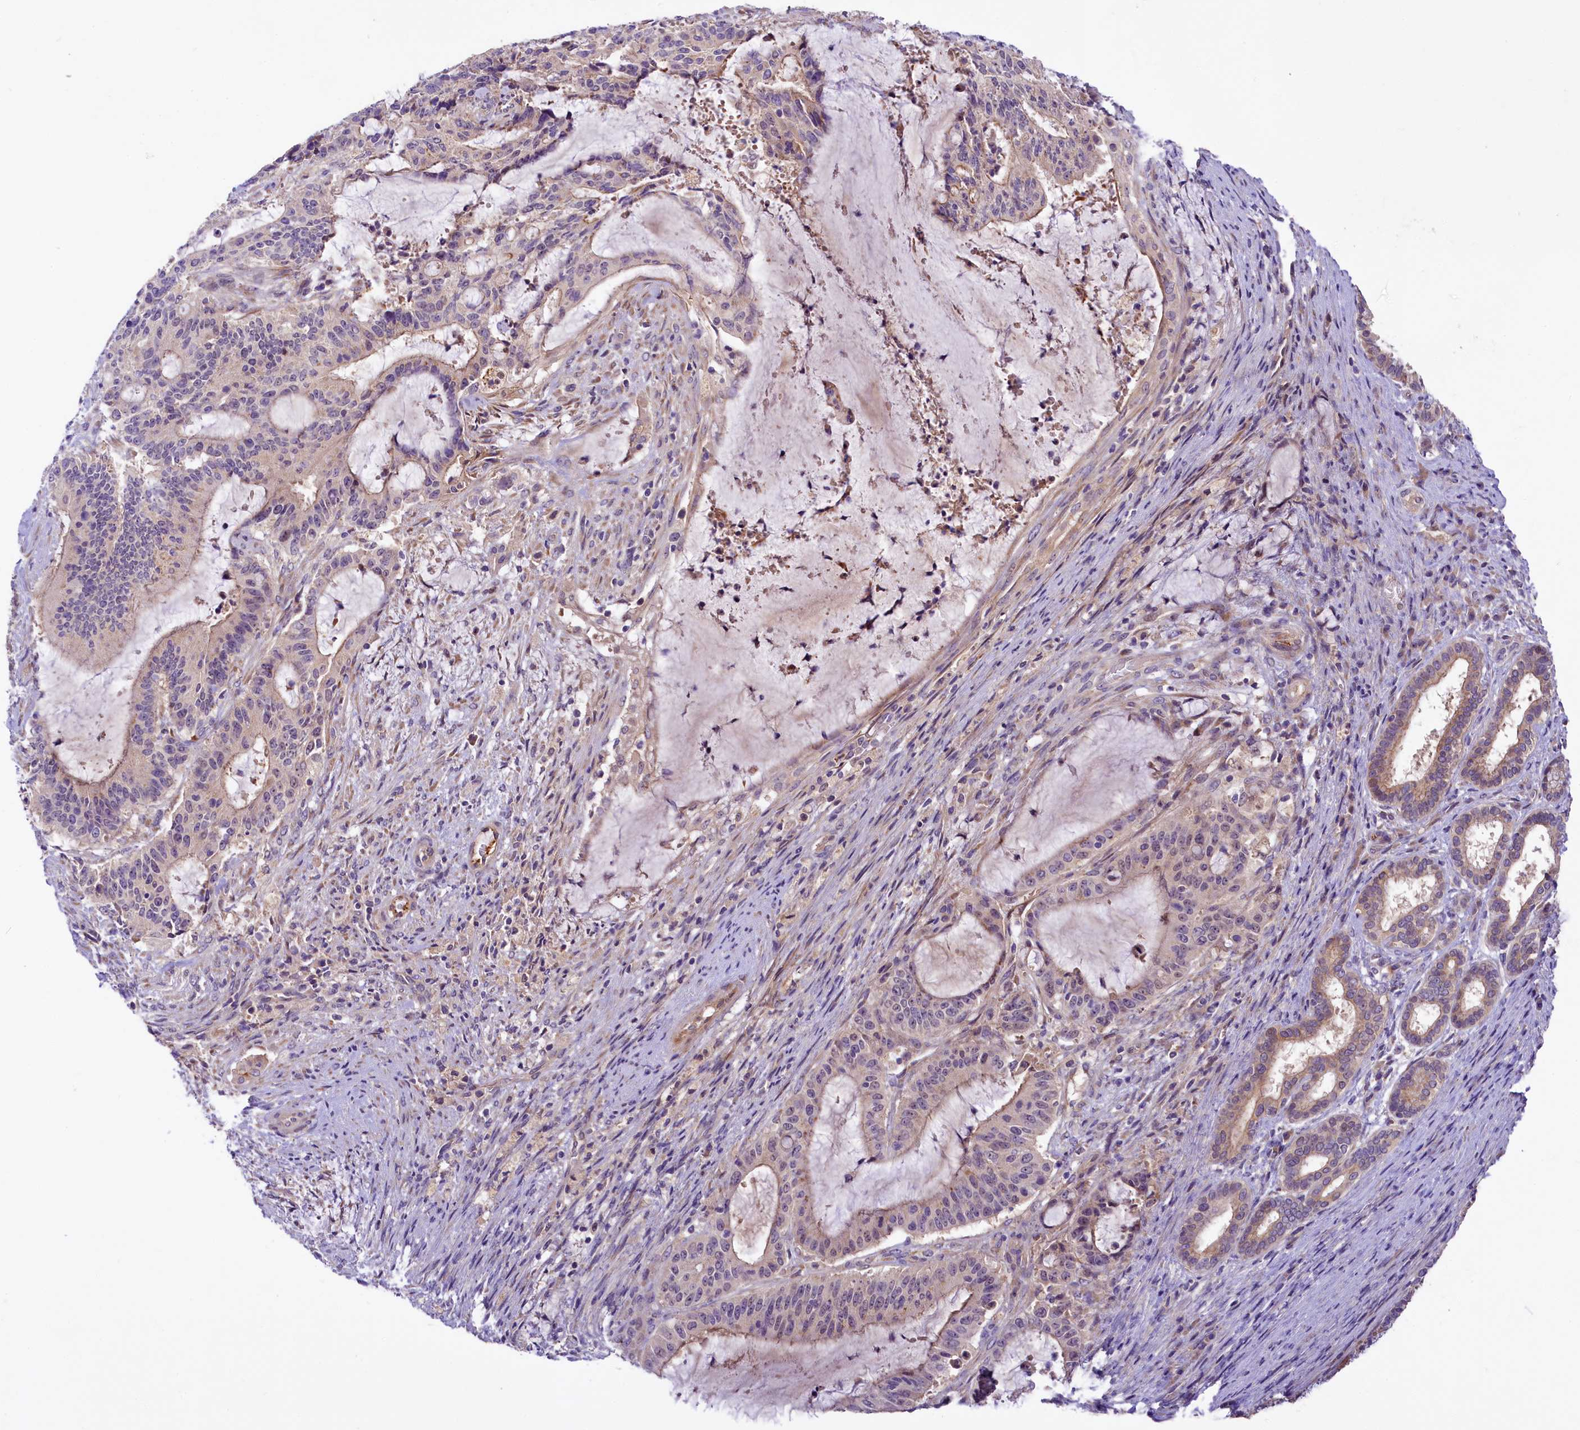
{"staining": {"intensity": "weak", "quantity": "<25%", "location": "cytoplasmic/membranous"}, "tissue": "liver cancer", "cell_type": "Tumor cells", "image_type": "cancer", "snomed": [{"axis": "morphology", "description": "Normal tissue, NOS"}, {"axis": "morphology", "description": "Cholangiocarcinoma"}, {"axis": "topography", "description": "Liver"}, {"axis": "topography", "description": "Peripheral nerve tissue"}], "caption": "Immunohistochemical staining of human liver cholangiocarcinoma shows no significant expression in tumor cells.", "gene": "UBXN6", "patient": {"sex": "female", "age": 73}}